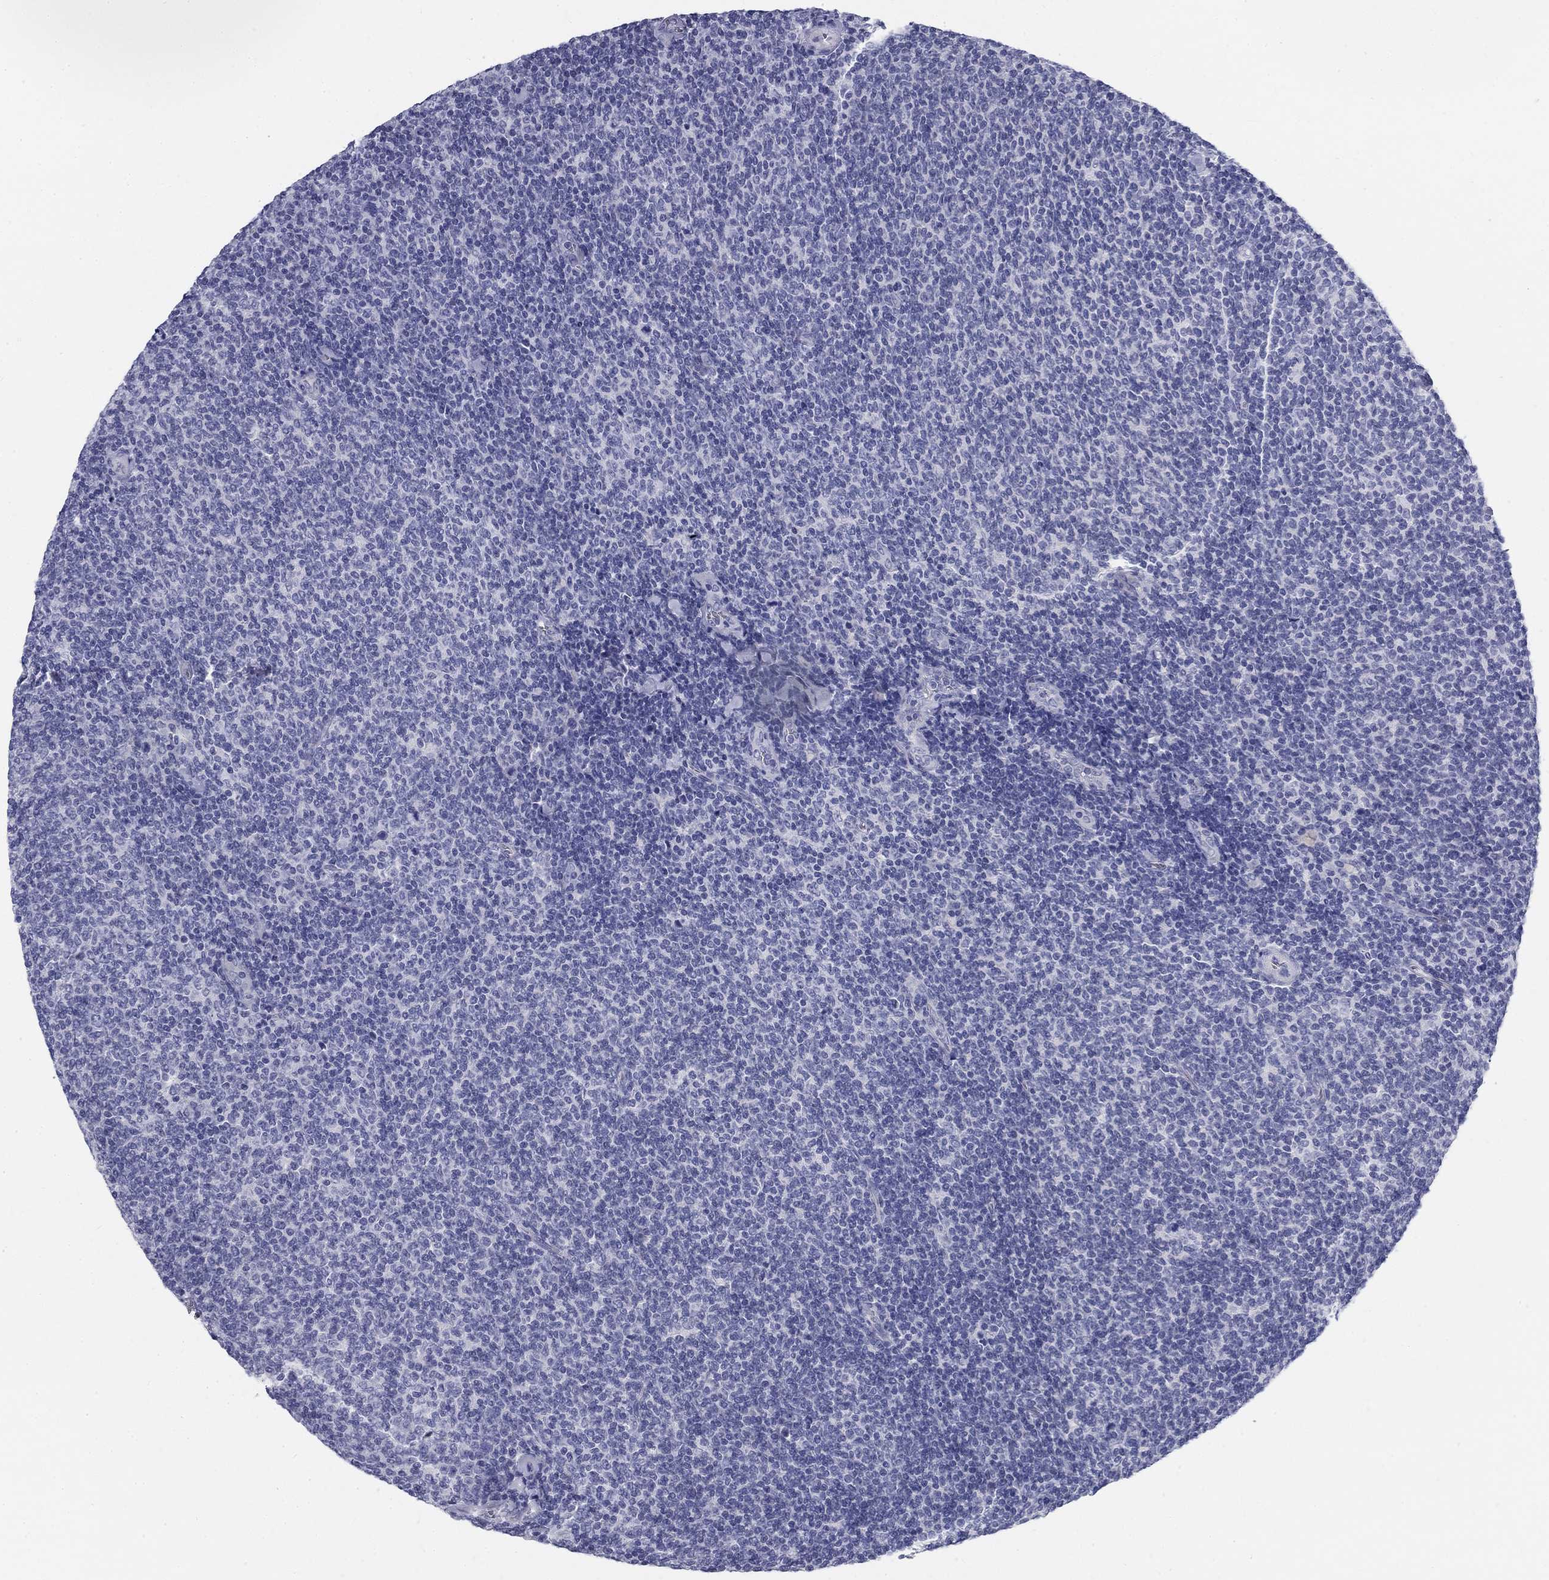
{"staining": {"intensity": "negative", "quantity": "none", "location": "none"}, "tissue": "lymphoma", "cell_type": "Tumor cells", "image_type": "cancer", "snomed": [{"axis": "morphology", "description": "Malignant lymphoma, non-Hodgkin's type, Low grade"}, {"axis": "topography", "description": "Lymph node"}], "caption": "The image shows no staining of tumor cells in low-grade malignant lymphoma, non-Hodgkin's type.", "gene": "GALNTL5", "patient": {"sex": "male", "age": 52}}